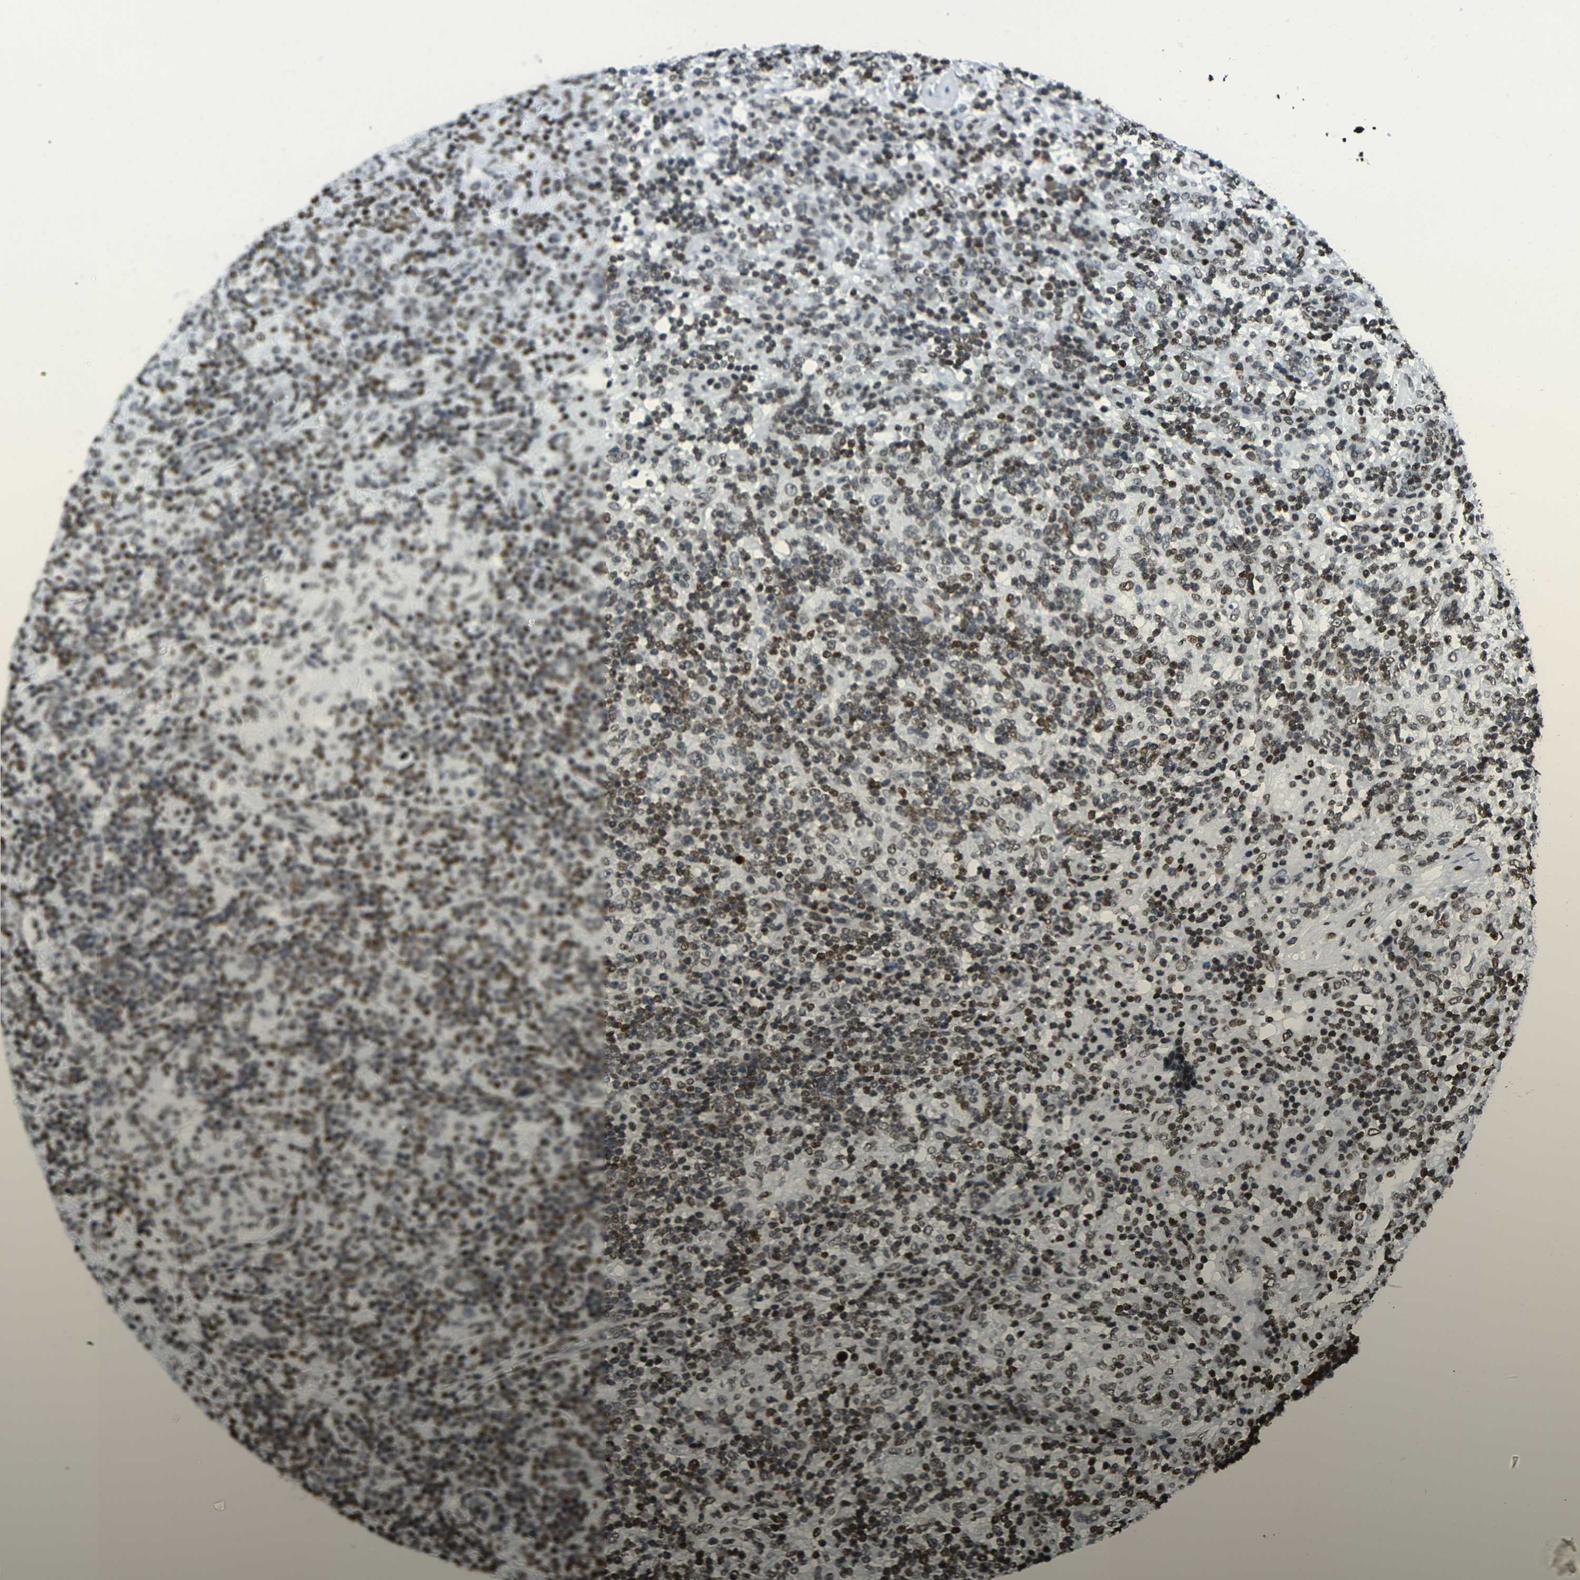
{"staining": {"intensity": "negative", "quantity": "none", "location": "none"}, "tissue": "lymphoma", "cell_type": "Tumor cells", "image_type": "cancer", "snomed": [{"axis": "morphology", "description": "Hodgkin's disease, NOS"}, {"axis": "topography", "description": "Lymph node"}], "caption": "There is no significant expression in tumor cells of lymphoma.", "gene": "H2AX", "patient": {"sex": "male", "age": 70}}